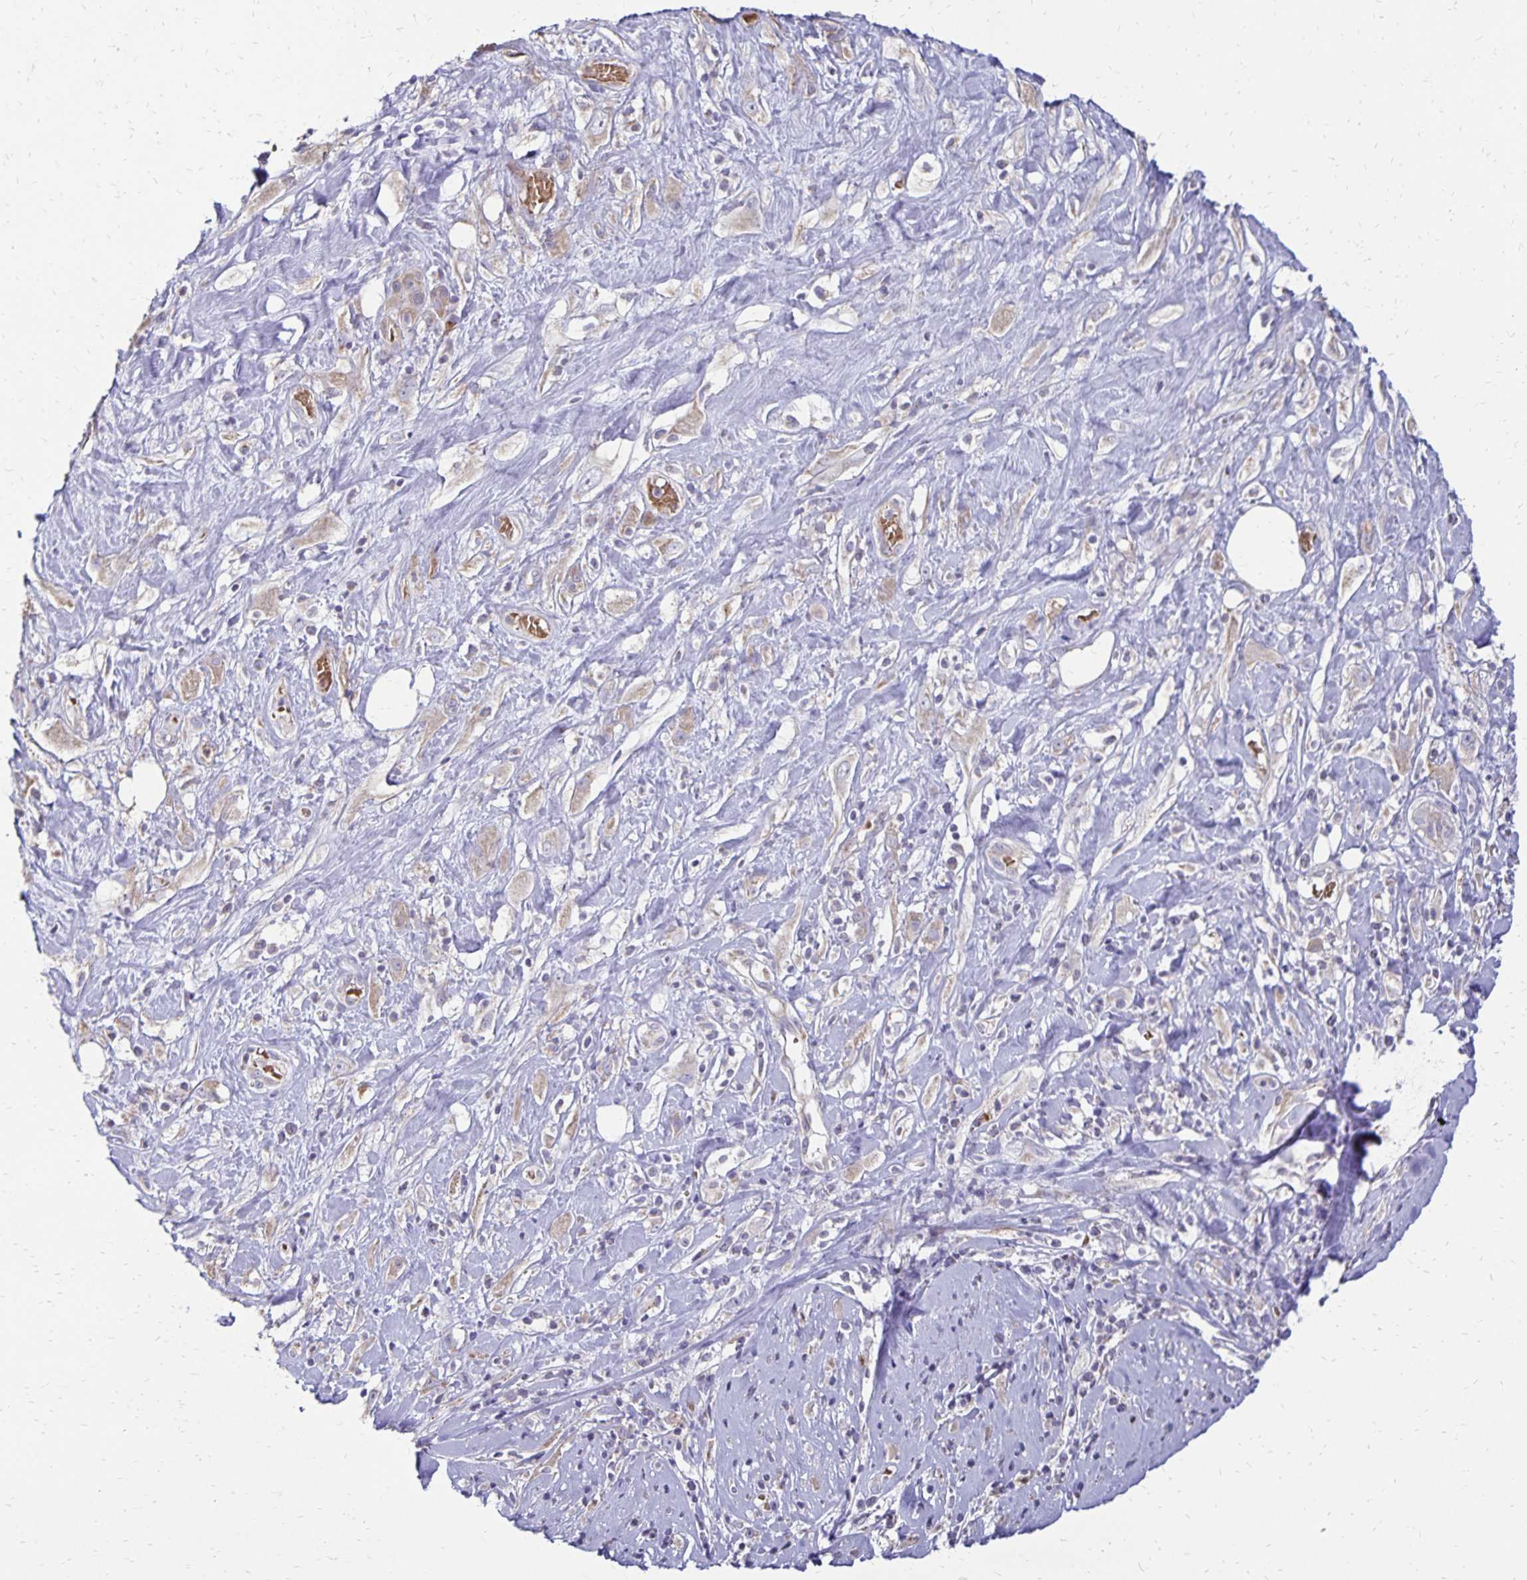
{"staining": {"intensity": "weak", "quantity": "<25%", "location": "cytoplasmic/membranous"}, "tissue": "skin cancer", "cell_type": "Tumor cells", "image_type": "cancer", "snomed": [{"axis": "morphology", "description": "Squamous cell carcinoma, NOS"}, {"axis": "topography", "description": "Skin"}], "caption": "Immunohistochemistry (IHC) of squamous cell carcinoma (skin) reveals no positivity in tumor cells.", "gene": "FN3K", "patient": {"sex": "male", "age": 82}}